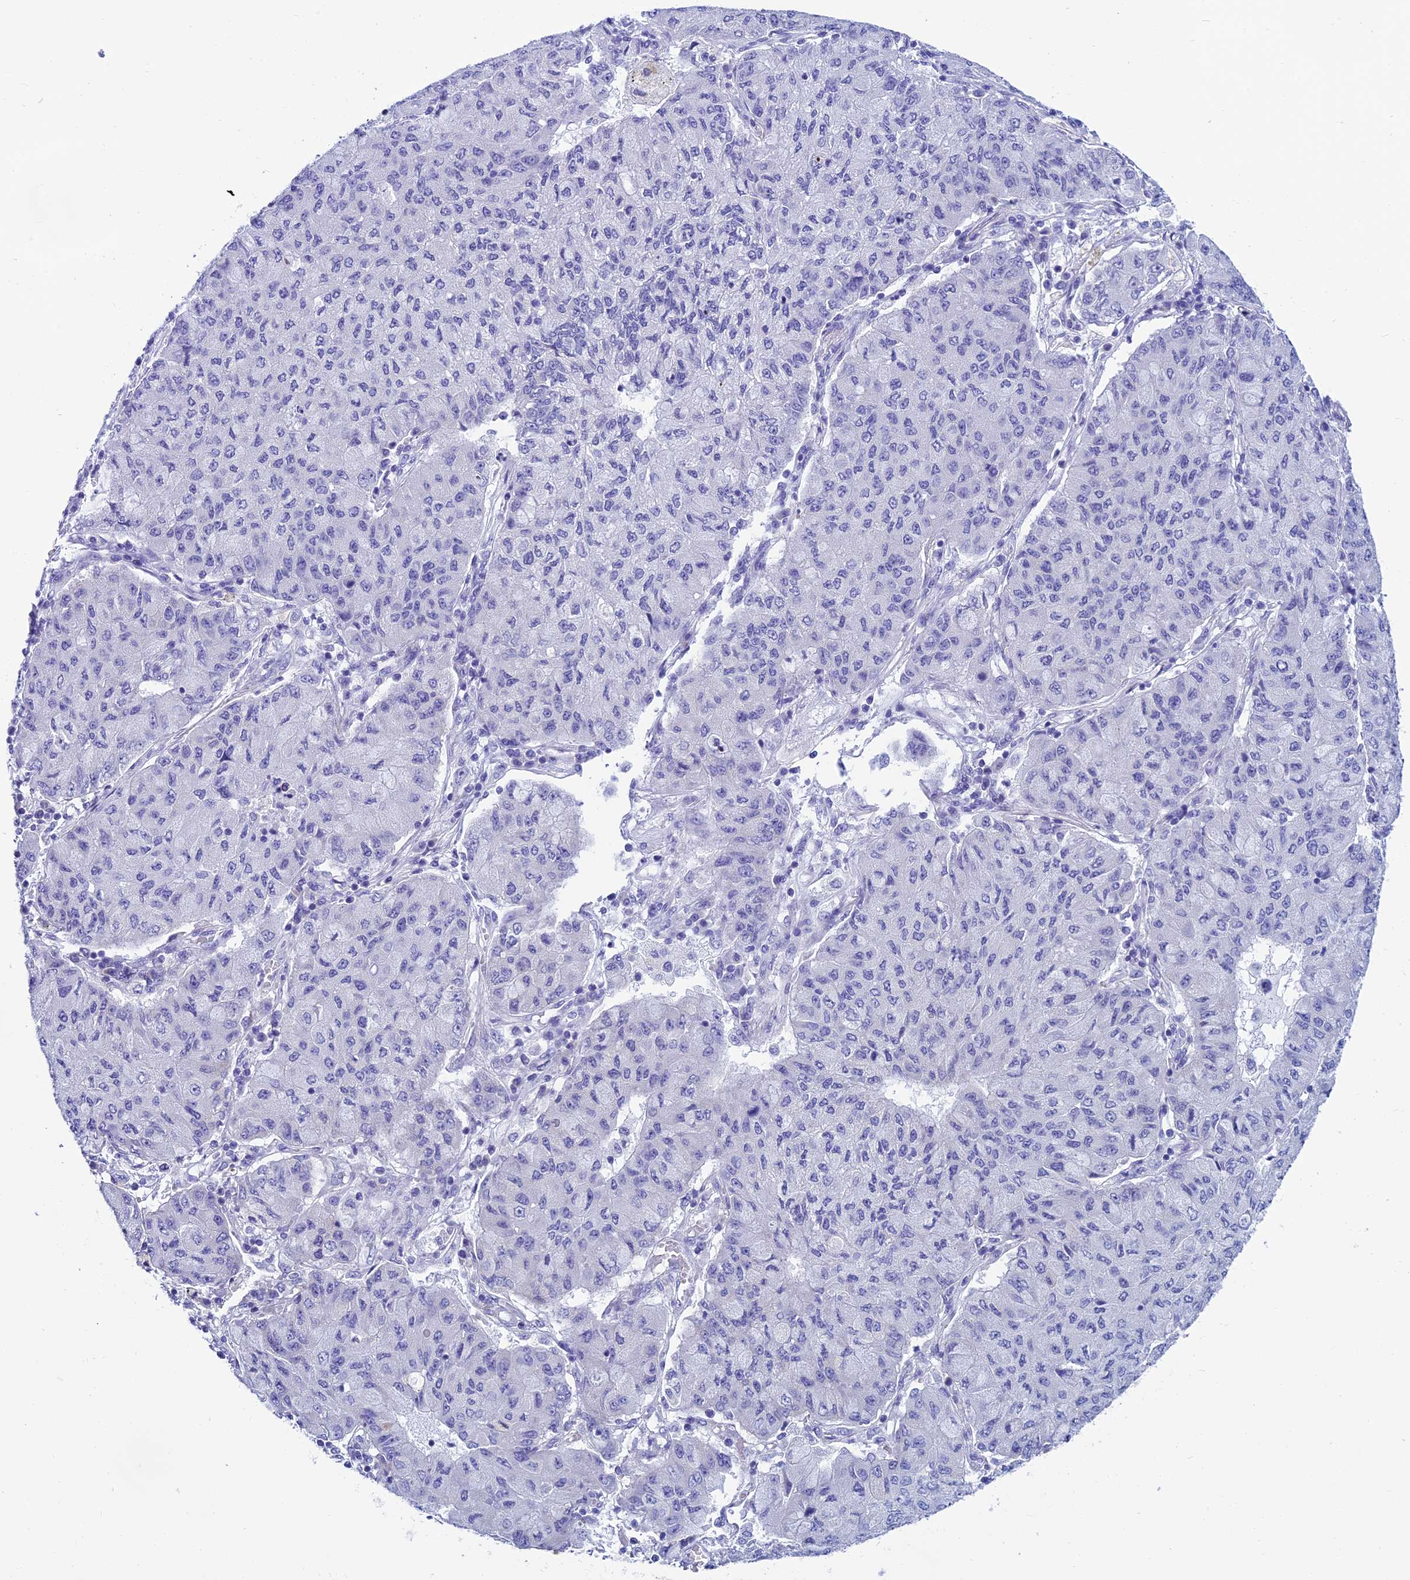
{"staining": {"intensity": "negative", "quantity": "none", "location": "none"}, "tissue": "lung cancer", "cell_type": "Tumor cells", "image_type": "cancer", "snomed": [{"axis": "morphology", "description": "Squamous cell carcinoma, NOS"}, {"axis": "topography", "description": "Lung"}], "caption": "Photomicrograph shows no significant protein expression in tumor cells of lung squamous cell carcinoma. The staining was performed using DAB to visualize the protein expression in brown, while the nuclei were stained in blue with hematoxylin (Magnification: 20x).", "gene": "REEP4", "patient": {"sex": "male", "age": 74}}